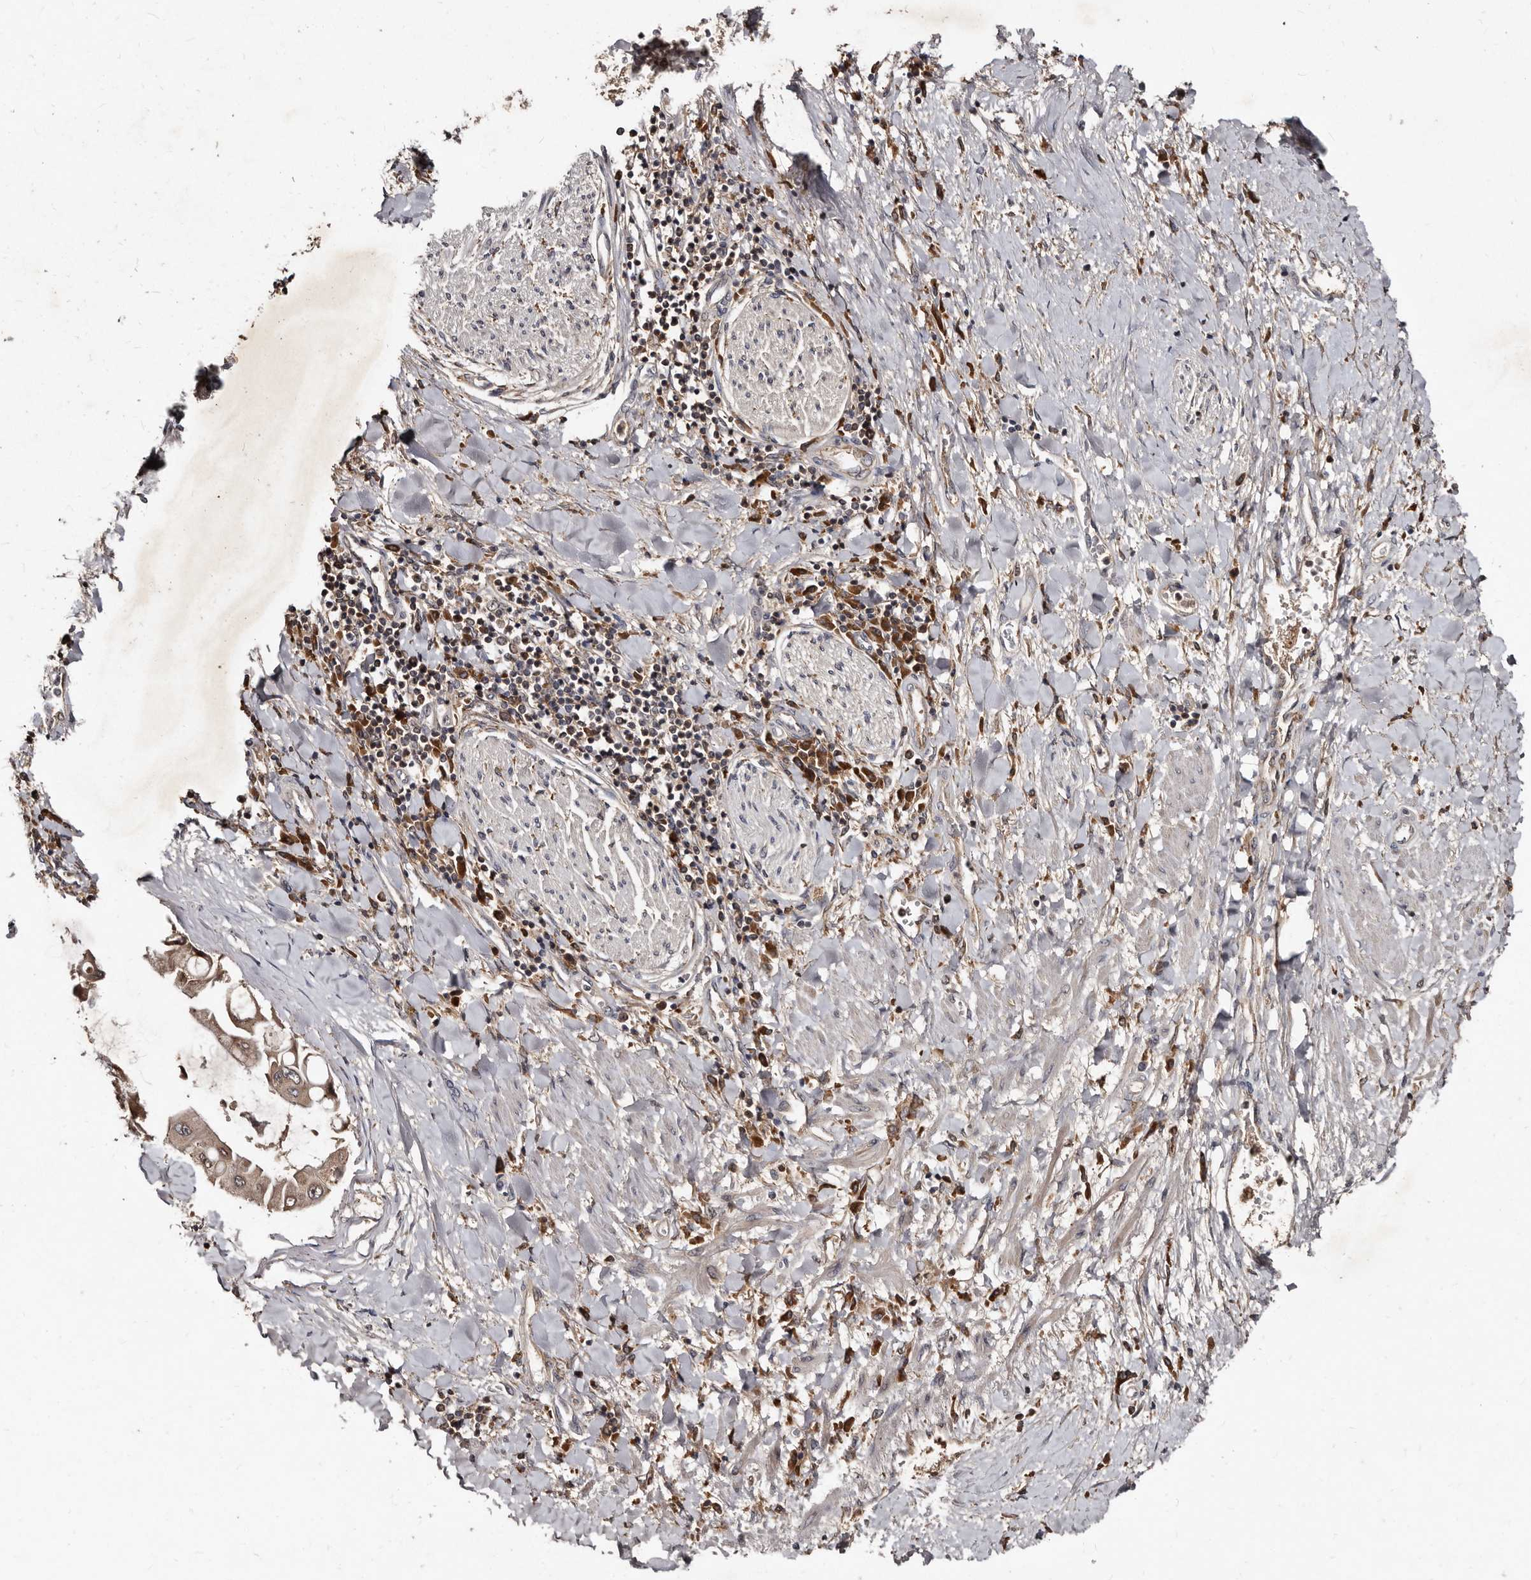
{"staining": {"intensity": "moderate", "quantity": ">75%", "location": "cytoplasmic/membranous"}, "tissue": "liver cancer", "cell_type": "Tumor cells", "image_type": "cancer", "snomed": [{"axis": "morphology", "description": "Cholangiocarcinoma"}, {"axis": "topography", "description": "Liver"}], "caption": "Immunohistochemical staining of human liver cholangiocarcinoma demonstrates moderate cytoplasmic/membranous protein expression in approximately >75% of tumor cells. (Brightfield microscopy of DAB IHC at high magnification).", "gene": "PMVK", "patient": {"sex": "male", "age": 50}}